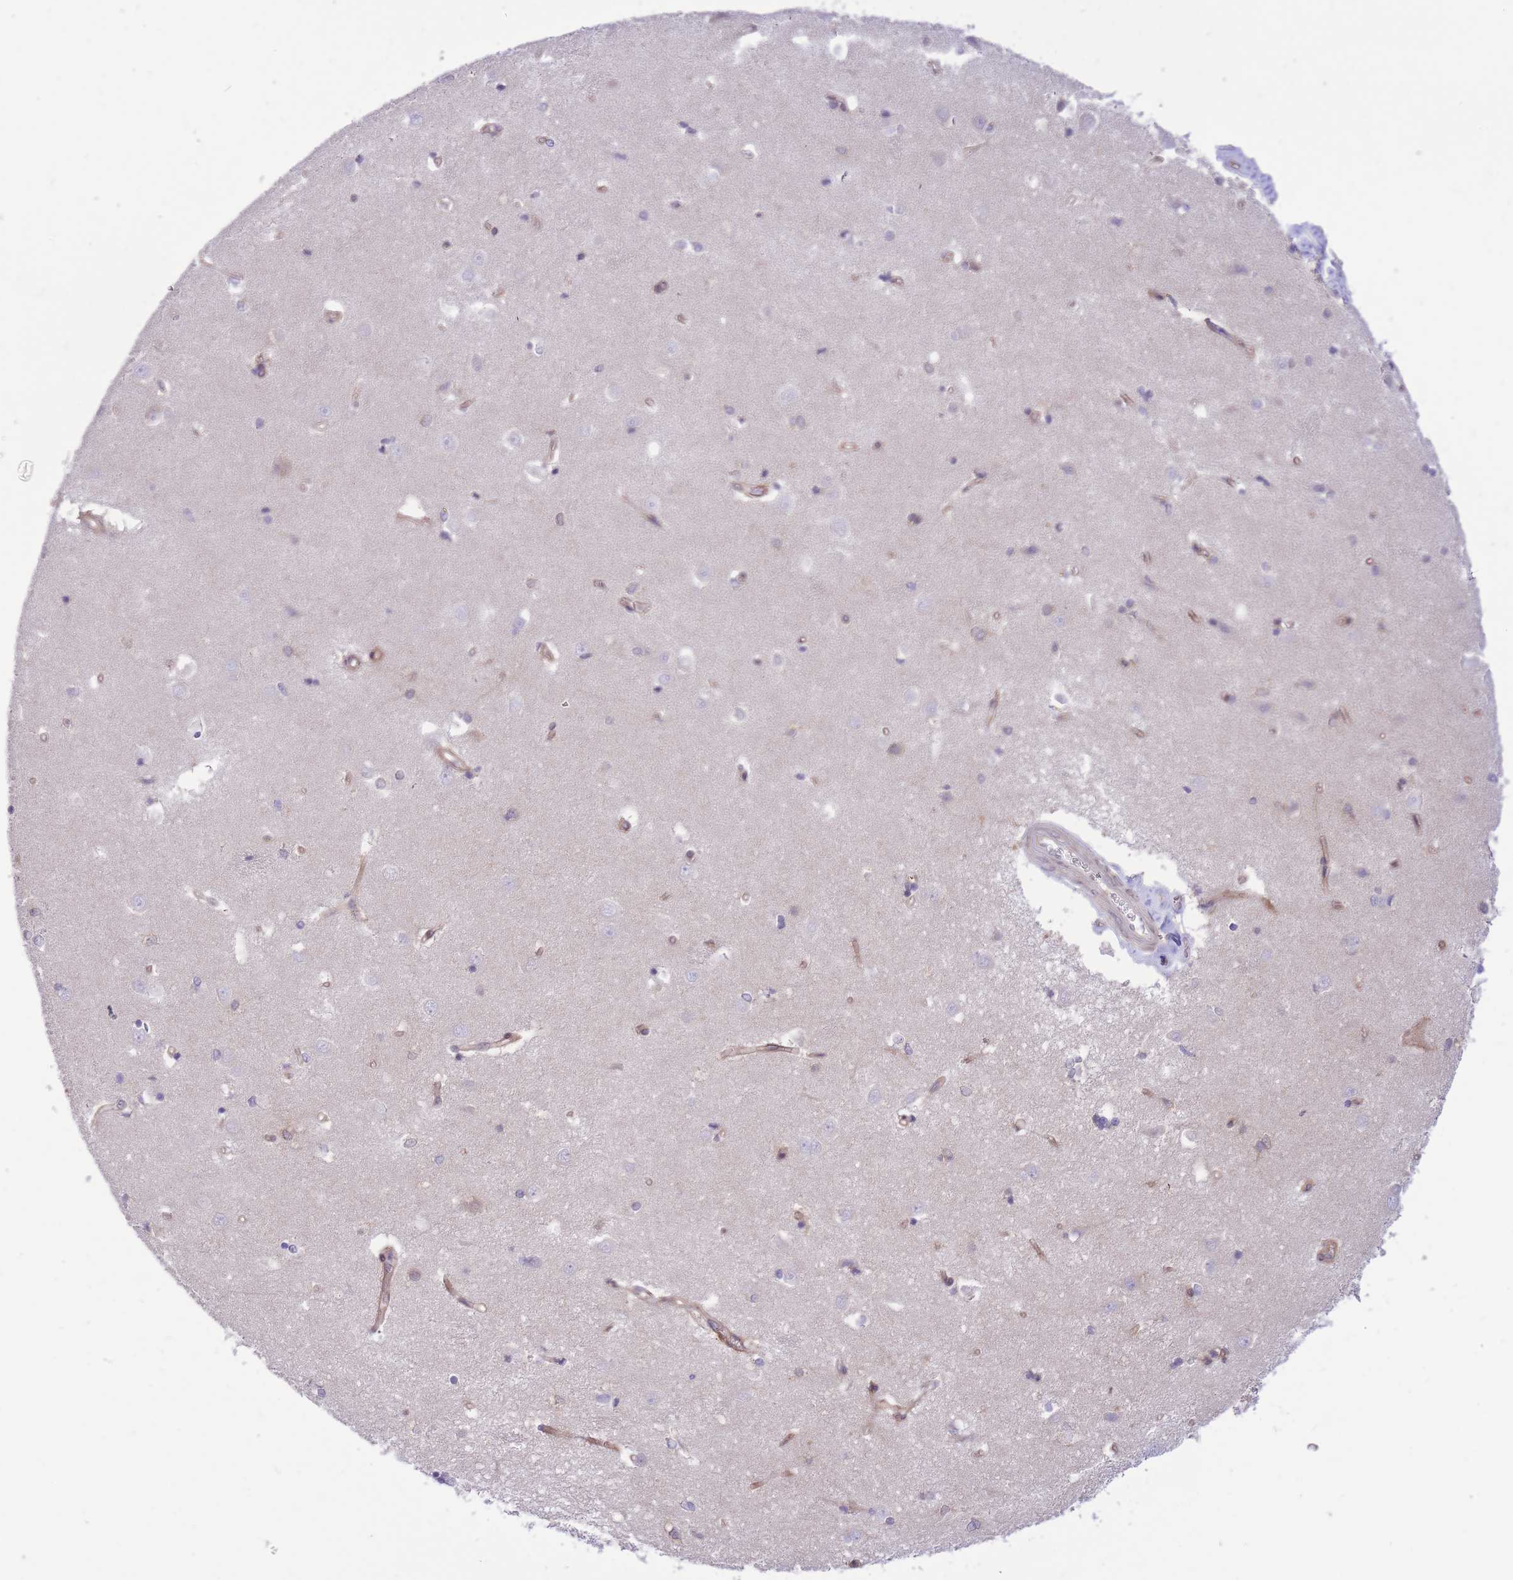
{"staining": {"intensity": "negative", "quantity": "none", "location": "none"}, "tissue": "caudate", "cell_type": "Glial cells", "image_type": "normal", "snomed": [{"axis": "morphology", "description": "Normal tissue, NOS"}, {"axis": "topography", "description": "Lateral ventricle wall"}], "caption": "This is an immunohistochemistry (IHC) image of normal caudate. There is no positivity in glial cells.", "gene": "MINDY2", "patient": {"sex": "male", "age": 37}}